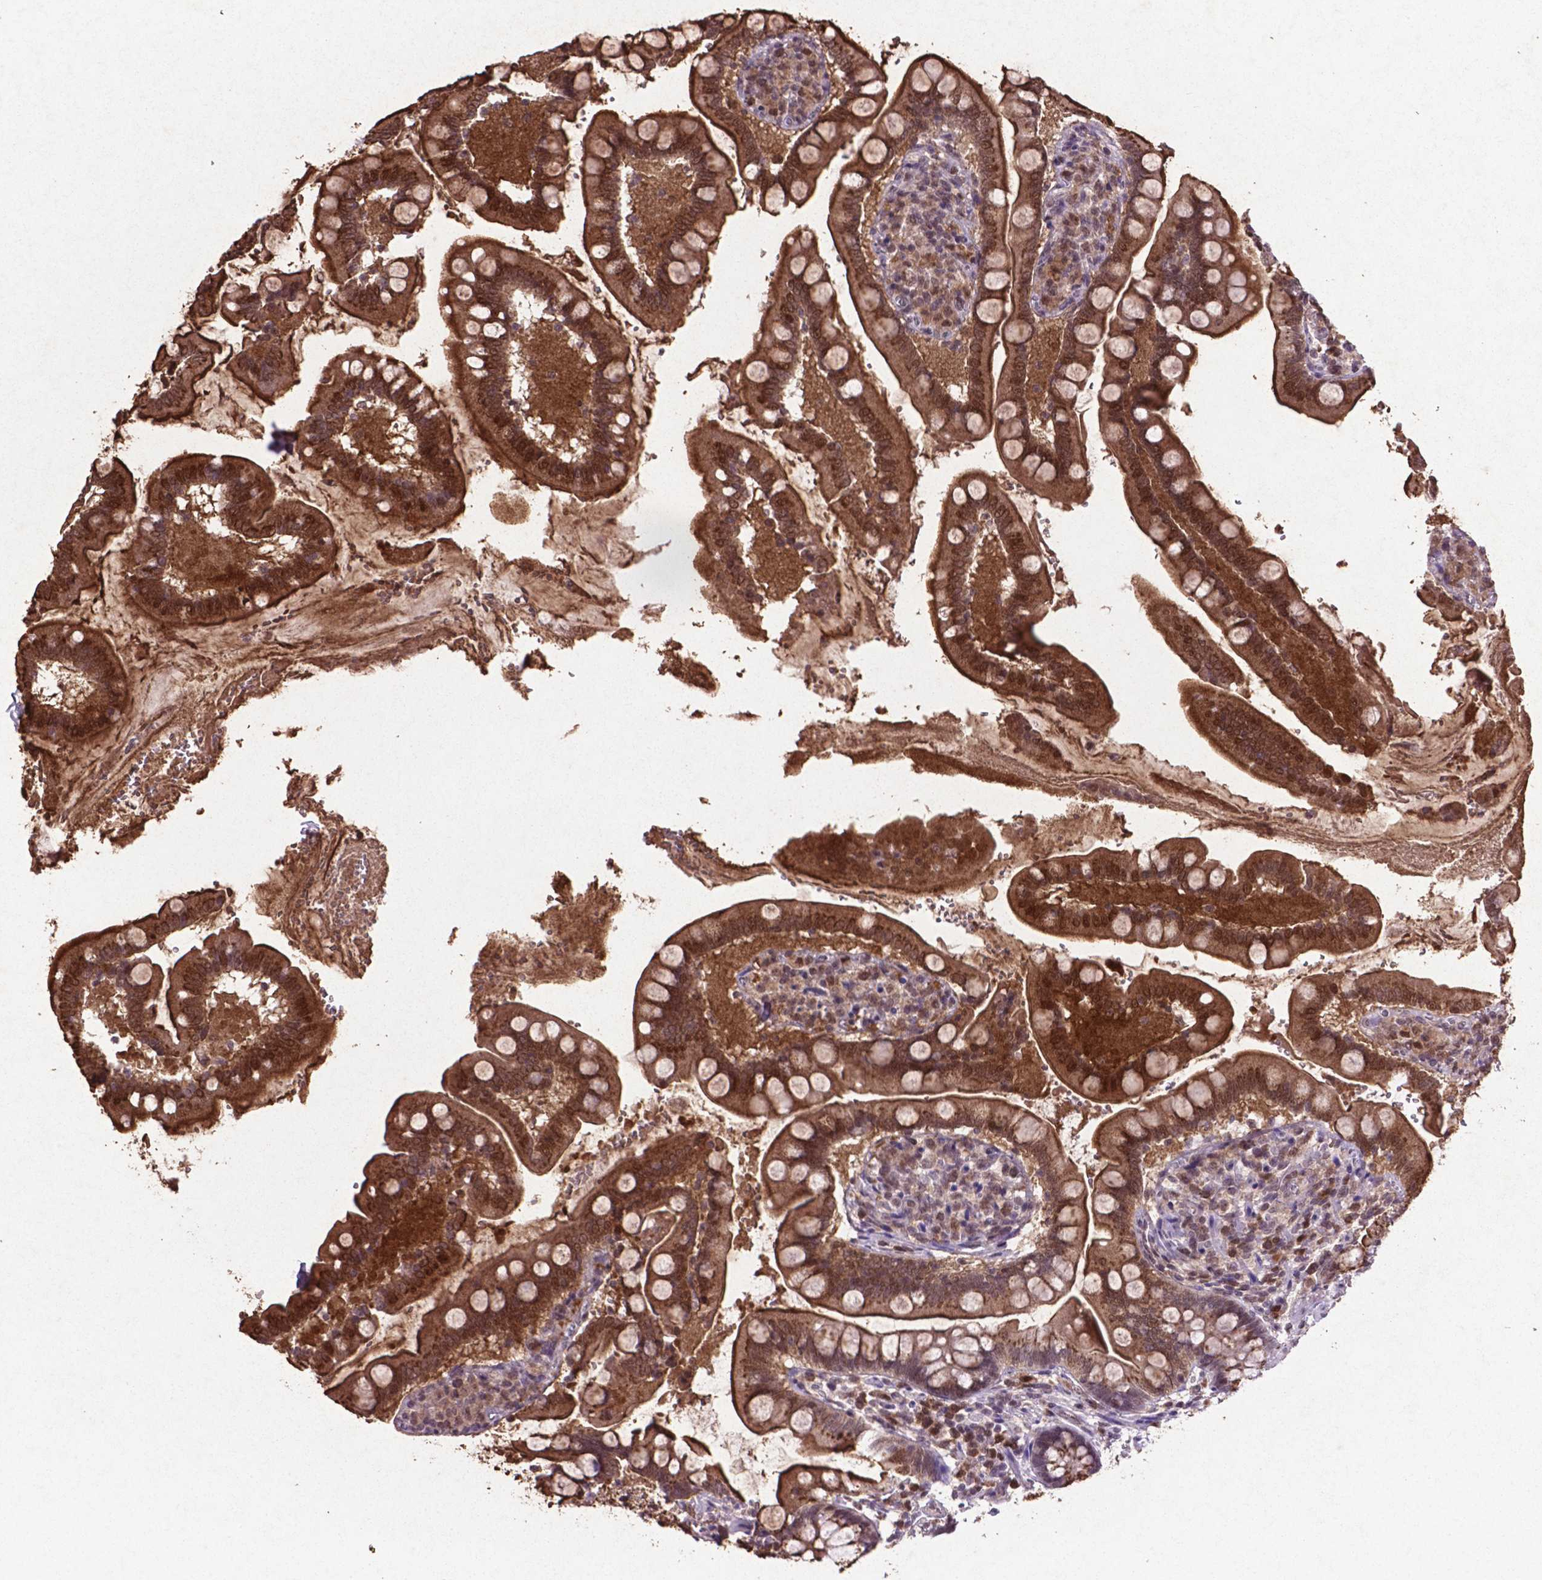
{"staining": {"intensity": "strong", "quantity": ">75%", "location": "cytoplasmic/membranous,nuclear"}, "tissue": "small intestine", "cell_type": "Glandular cells", "image_type": "normal", "snomed": [{"axis": "morphology", "description": "Normal tissue, NOS"}, {"axis": "topography", "description": "Small intestine"}], "caption": "Small intestine was stained to show a protein in brown. There is high levels of strong cytoplasmic/membranous,nuclear expression in approximately >75% of glandular cells. The protein of interest is stained brown, and the nuclei are stained in blue (DAB (3,3'-diaminobenzidine) IHC with brightfield microscopy, high magnification).", "gene": "GLRX", "patient": {"sex": "female", "age": 56}}